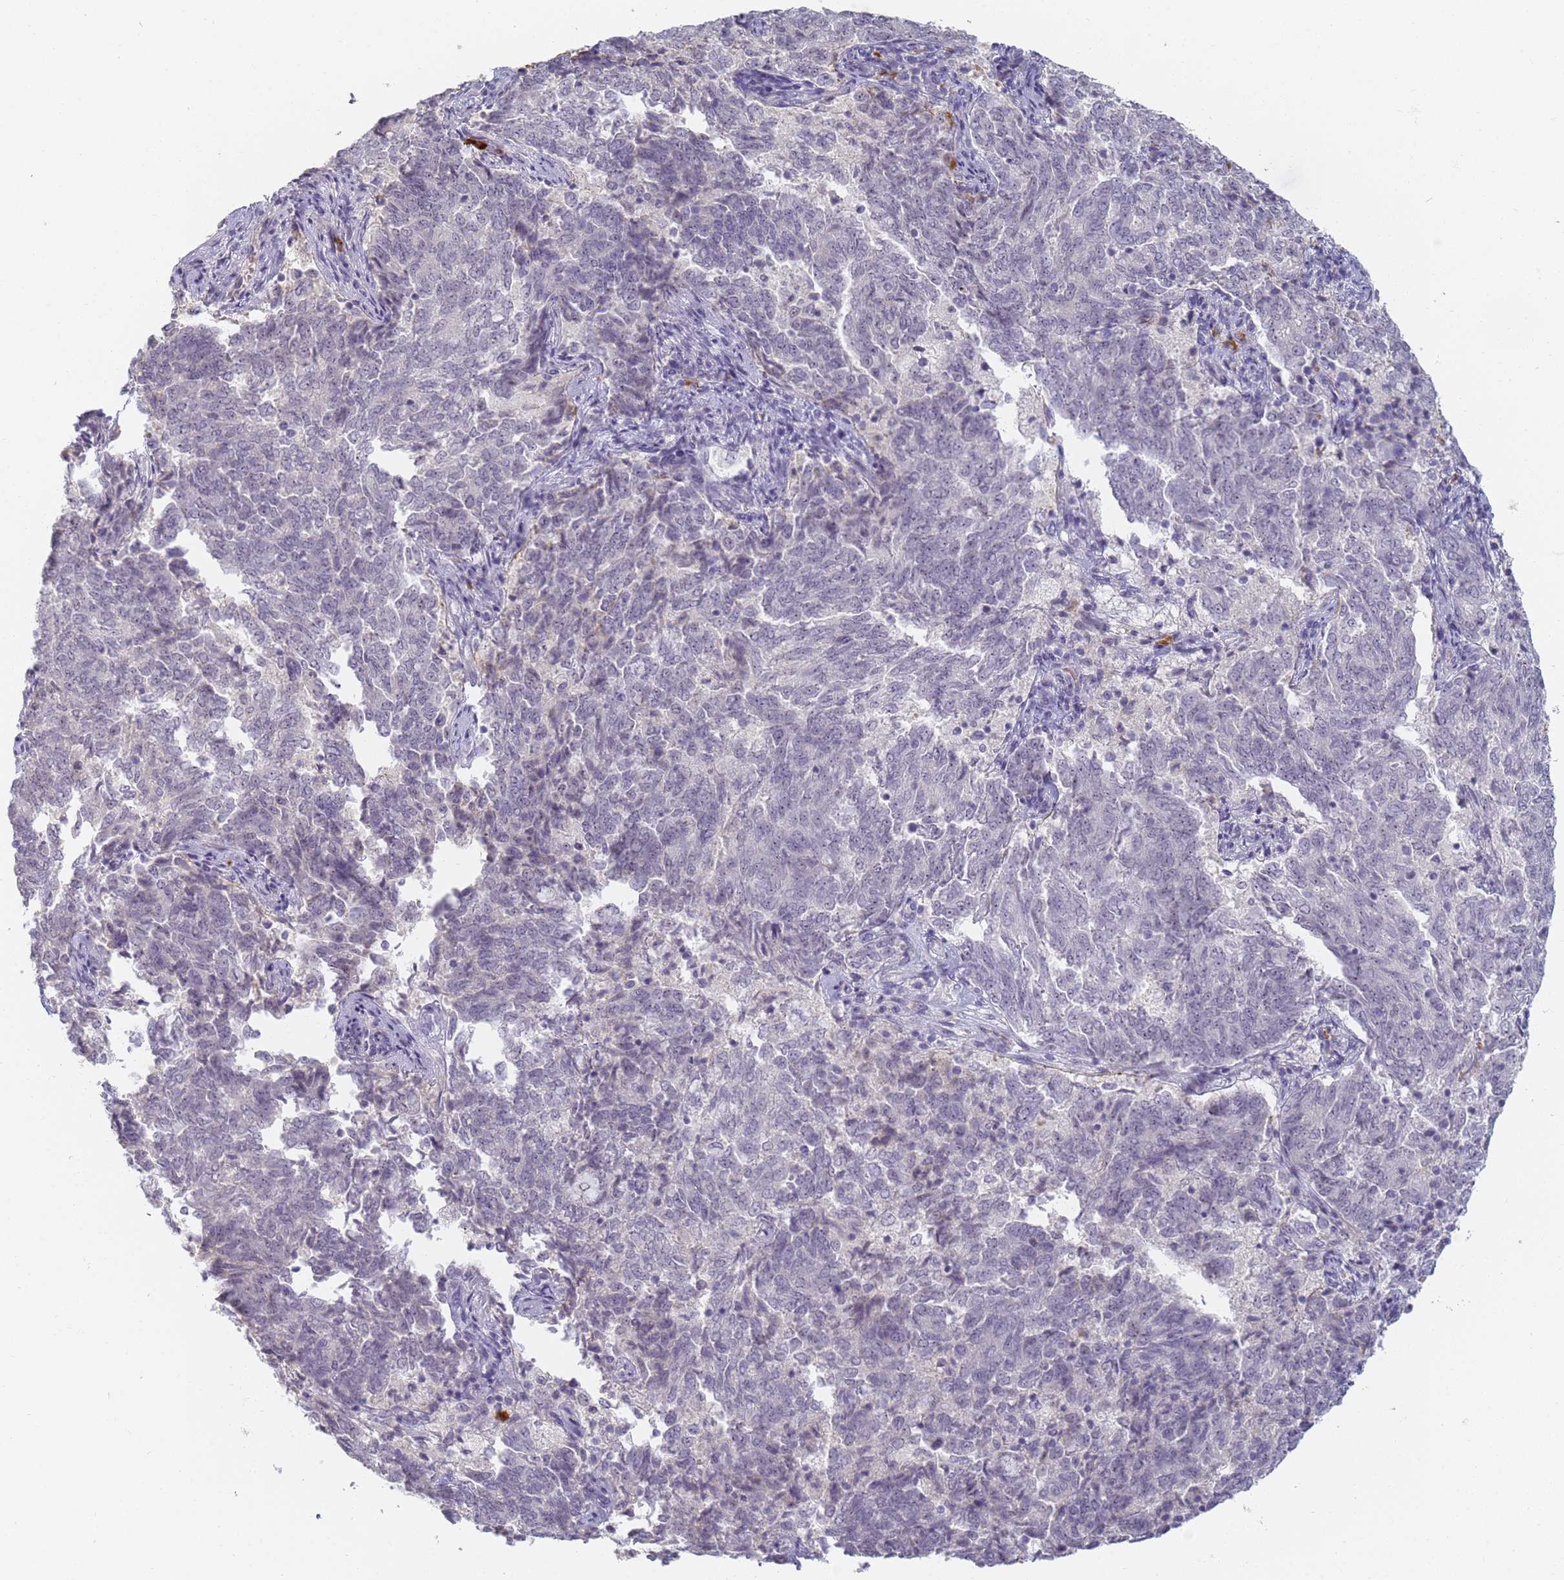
{"staining": {"intensity": "negative", "quantity": "none", "location": "none"}, "tissue": "endometrial cancer", "cell_type": "Tumor cells", "image_type": "cancer", "snomed": [{"axis": "morphology", "description": "Adenocarcinoma, NOS"}, {"axis": "topography", "description": "Endometrium"}], "caption": "Immunohistochemistry (IHC) of endometrial adenocarcinoma reveals no expression in tumor cells. The staining is performed using DAB (3,3'-diaminobenzidine) brown chromogen with nuclei counter-stained in using hematoxylin.", "gene": "SLC38A9", "patient": {"sex": "female", "age": 80}}